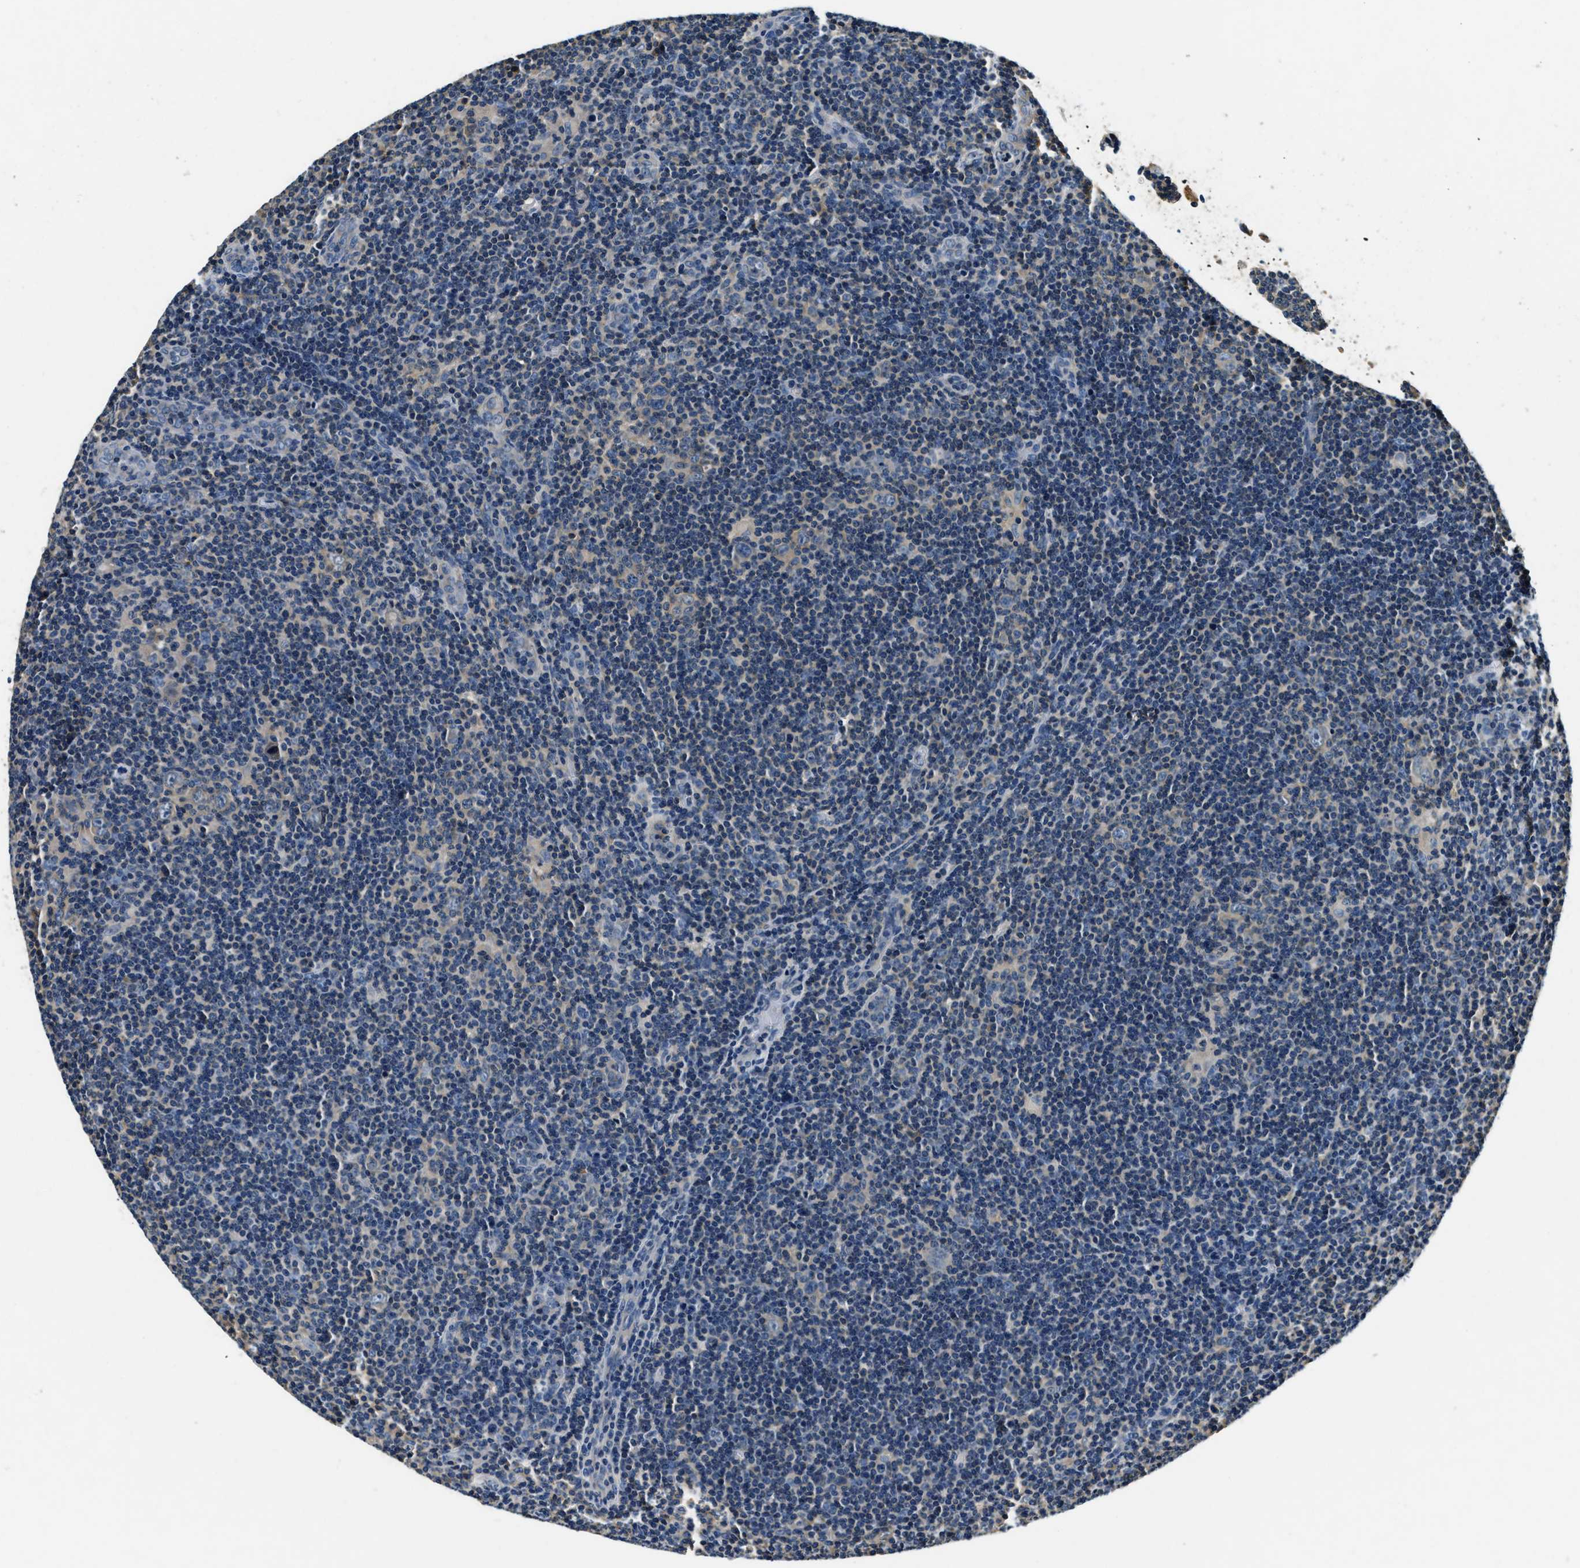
{"staining": {"intensity": "negative", "quantity": "none", "location": "none"}, "tissue": "lymphoma", "cell_type": "Tumor cells", "image_type": "cancer", "snomed": [{"axis": "morphology", "description": "Hodgkin's disease, NOS"}, {"axis": "topography", "description": "Lymph node"}], "caption": "The immunohistochemistry (IHC) histopathology image has no significant staining in tumor cells of Hodgkin's disease tissue. Brightfield microscopy of immunohistochemistry stained with DAB (brown) and hematoxylin (blue), captured at high magnification.", "gene": "RESF1", "patient": {"sex": "female", "age": 57}}